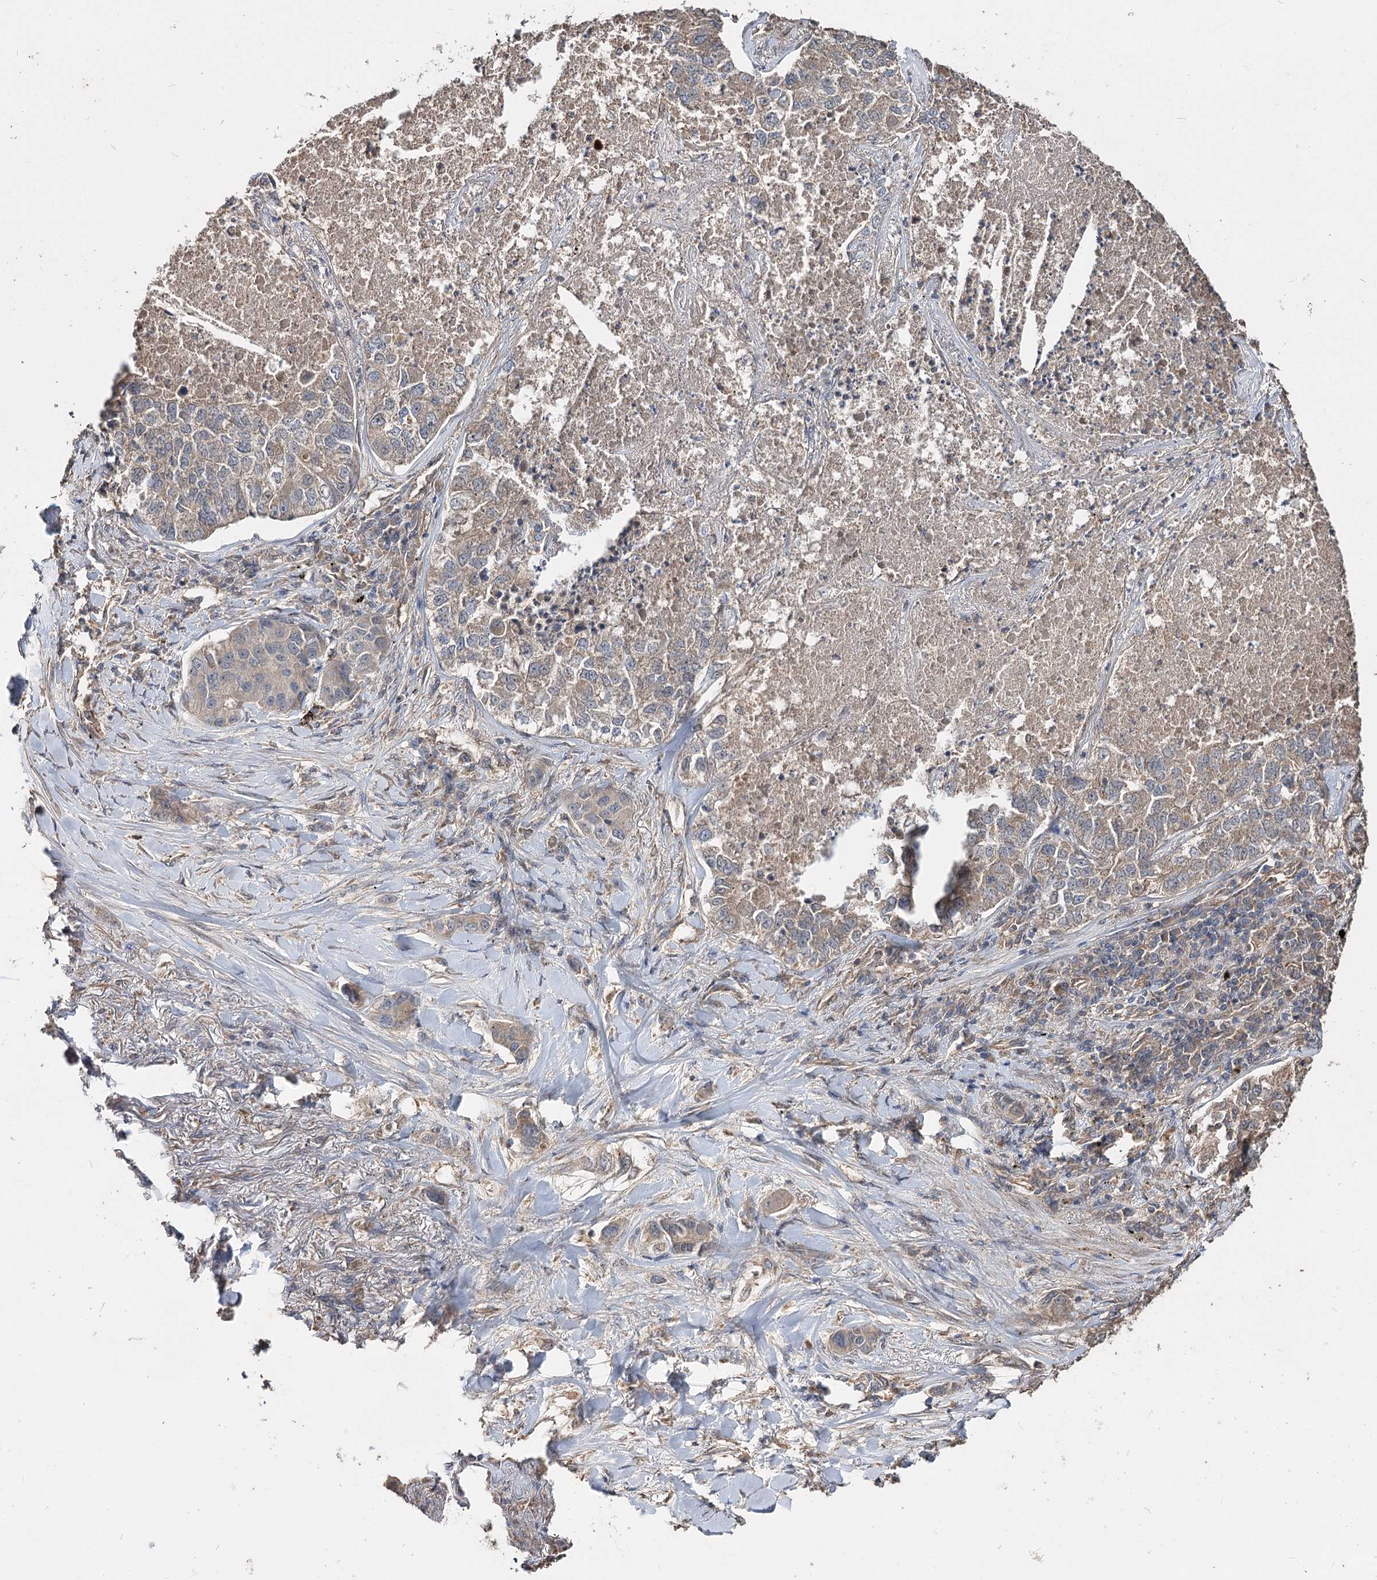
{"staining": {"intensity": "weak", "quantity": "25%-75%", "location": "cytoplasmic/membranous"}, "tissue": "lung cancer", "cell_type": "Tumor cells", "image_type": "cancer", "snomed": [{"axis": "morphology", "description": "Adenocarcinoma, NOS"}, {"axis": "topography", "description": "Lung"}], "caption": "Immunohistochemical staining of lung adenocarcinoma exhibits weak cytoplasmic/membranous protein positivity in approximately 25%-75% of tumor cells. Nuclei are stained in blue.", "gene": "SPART", "patient": {"sex": "male", "age": 49}}